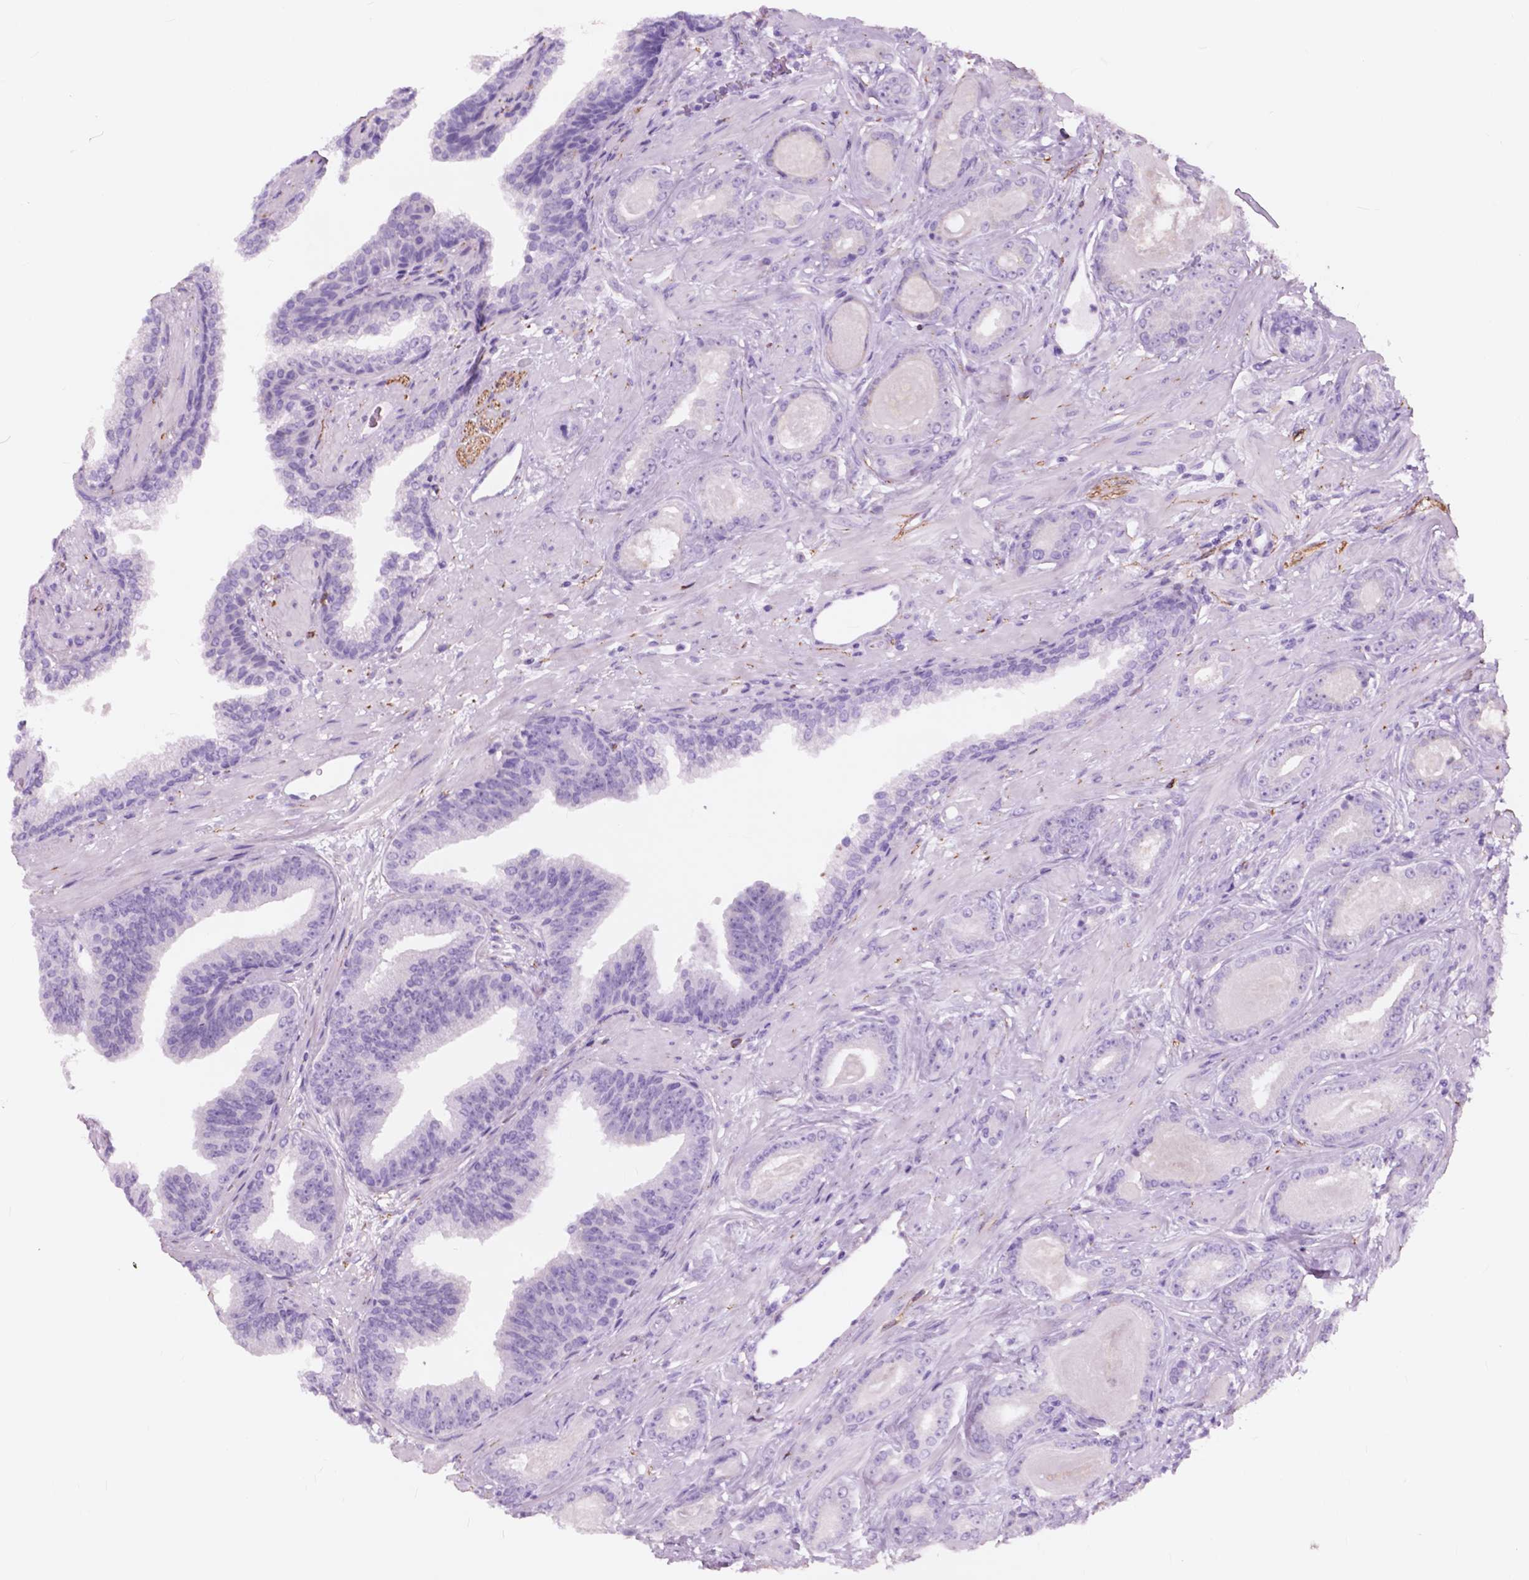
{"staining": {"intensity": "negative", "quantity": "none", "location": "none"}, "tissue": "prostate cancer", "cell_type": "Tumor cells", "image_type": "cancer", "snomed": [{"axis": "morphology", "description": "Adenocarcinoma, Low grade"}, {"axis": "topography", "description": "Prostate"}], "caption": "Immunohistochemical staining of prostate cancer demonstrates no significant staining in tumor cells.", "gene": "FXYD2", "patient": {"sex": "male", "age": 61}}